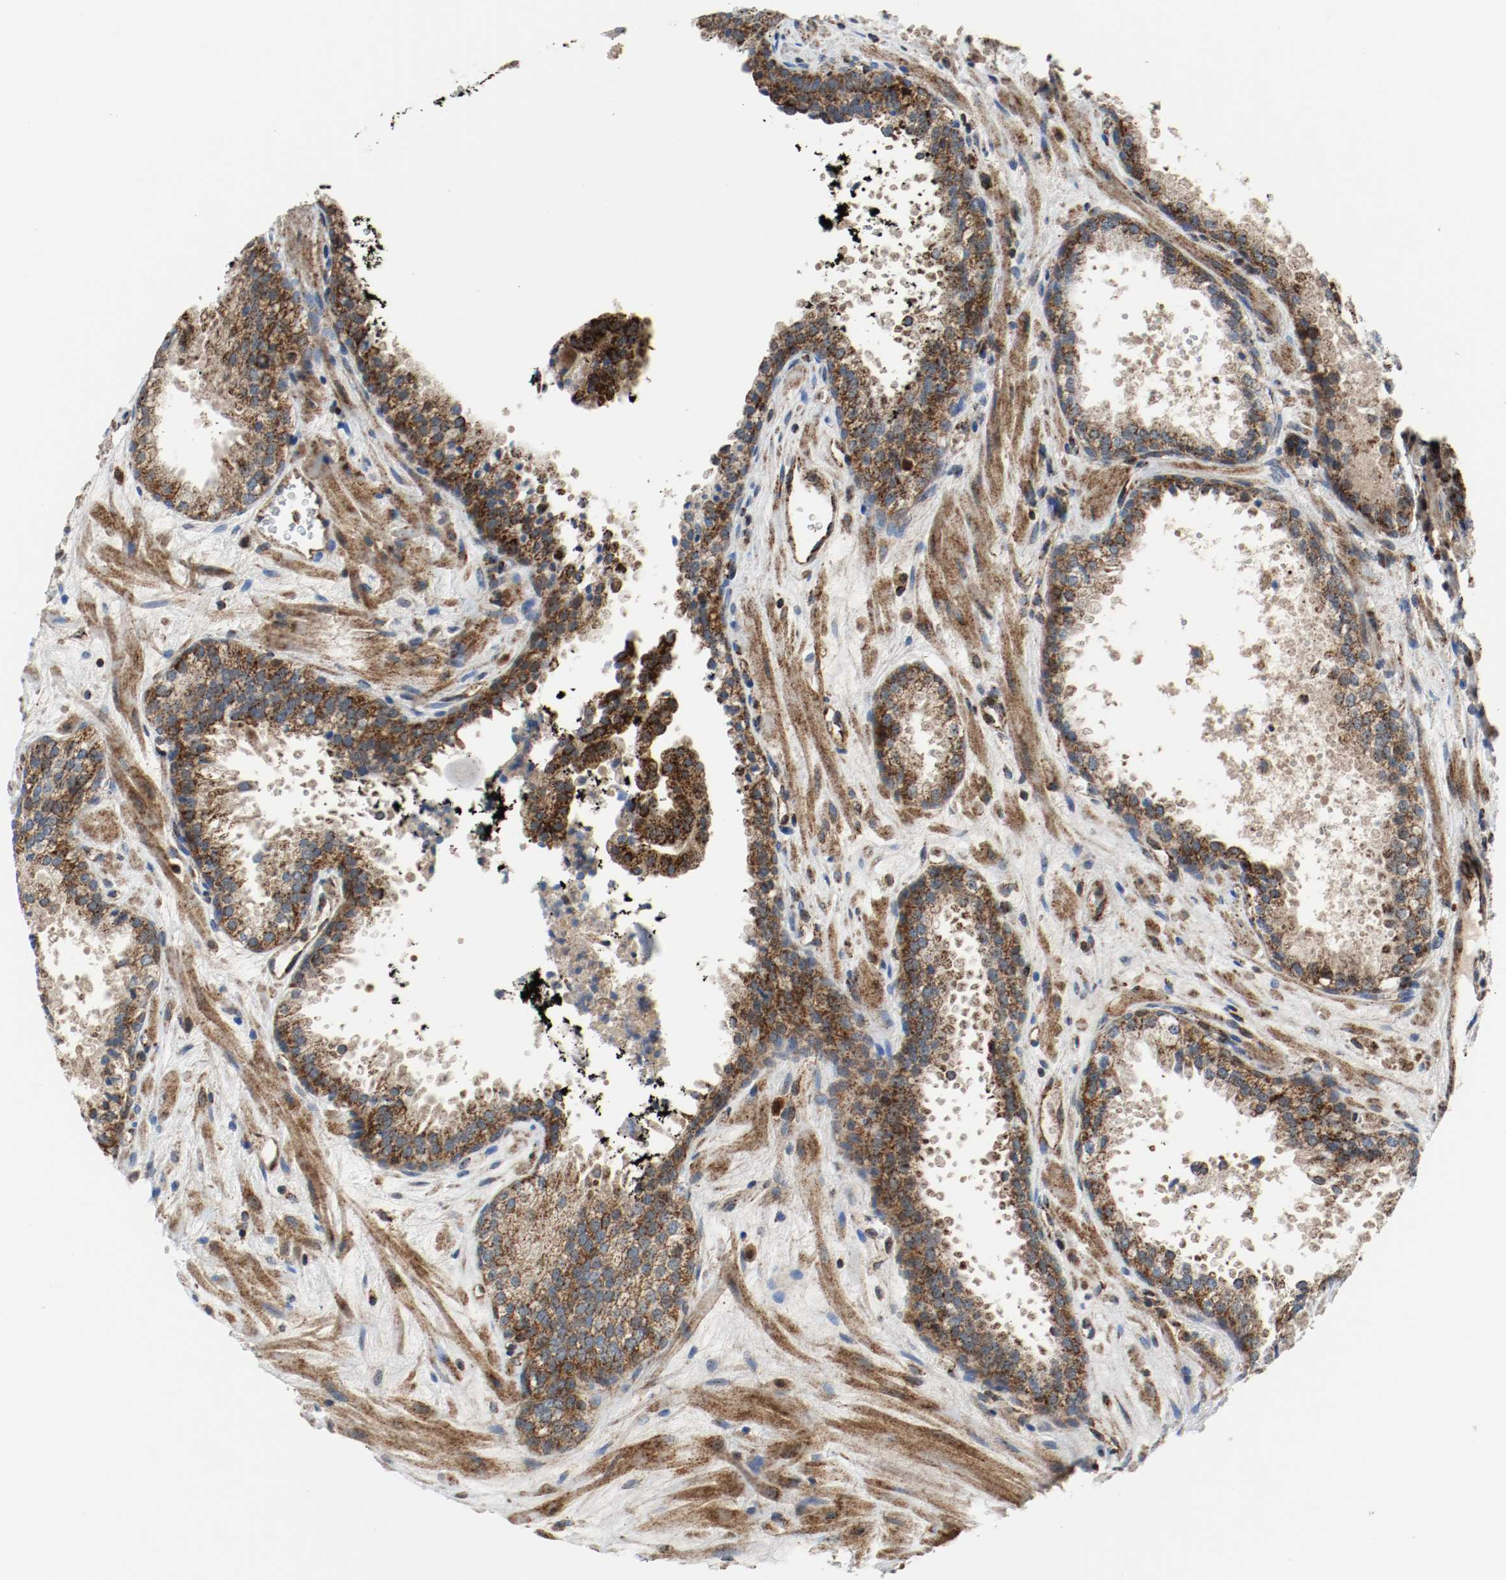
{"staining": {"intensity": "strong", "quantity": ">75%", "location": "cytoplasmic/membranous"}, "tissue": "prostate cancer", "cell_type": "Tumor cells", "image_type": "cancer", "snomed": [{"axis": "morphology", "description": "Adenocarcinoma, High grade"}, {"axis": "topography", "description": "Prostate"}], "caption": "A photomicrograph of human prostate cancer (adenocarcinoma (high-grade)) stained for a protein shows strong cytoplasmic/membranous brown staining in tumor cells.", "gene": "TXNRD1", "patient": {"sex": "male", "age": 58}}